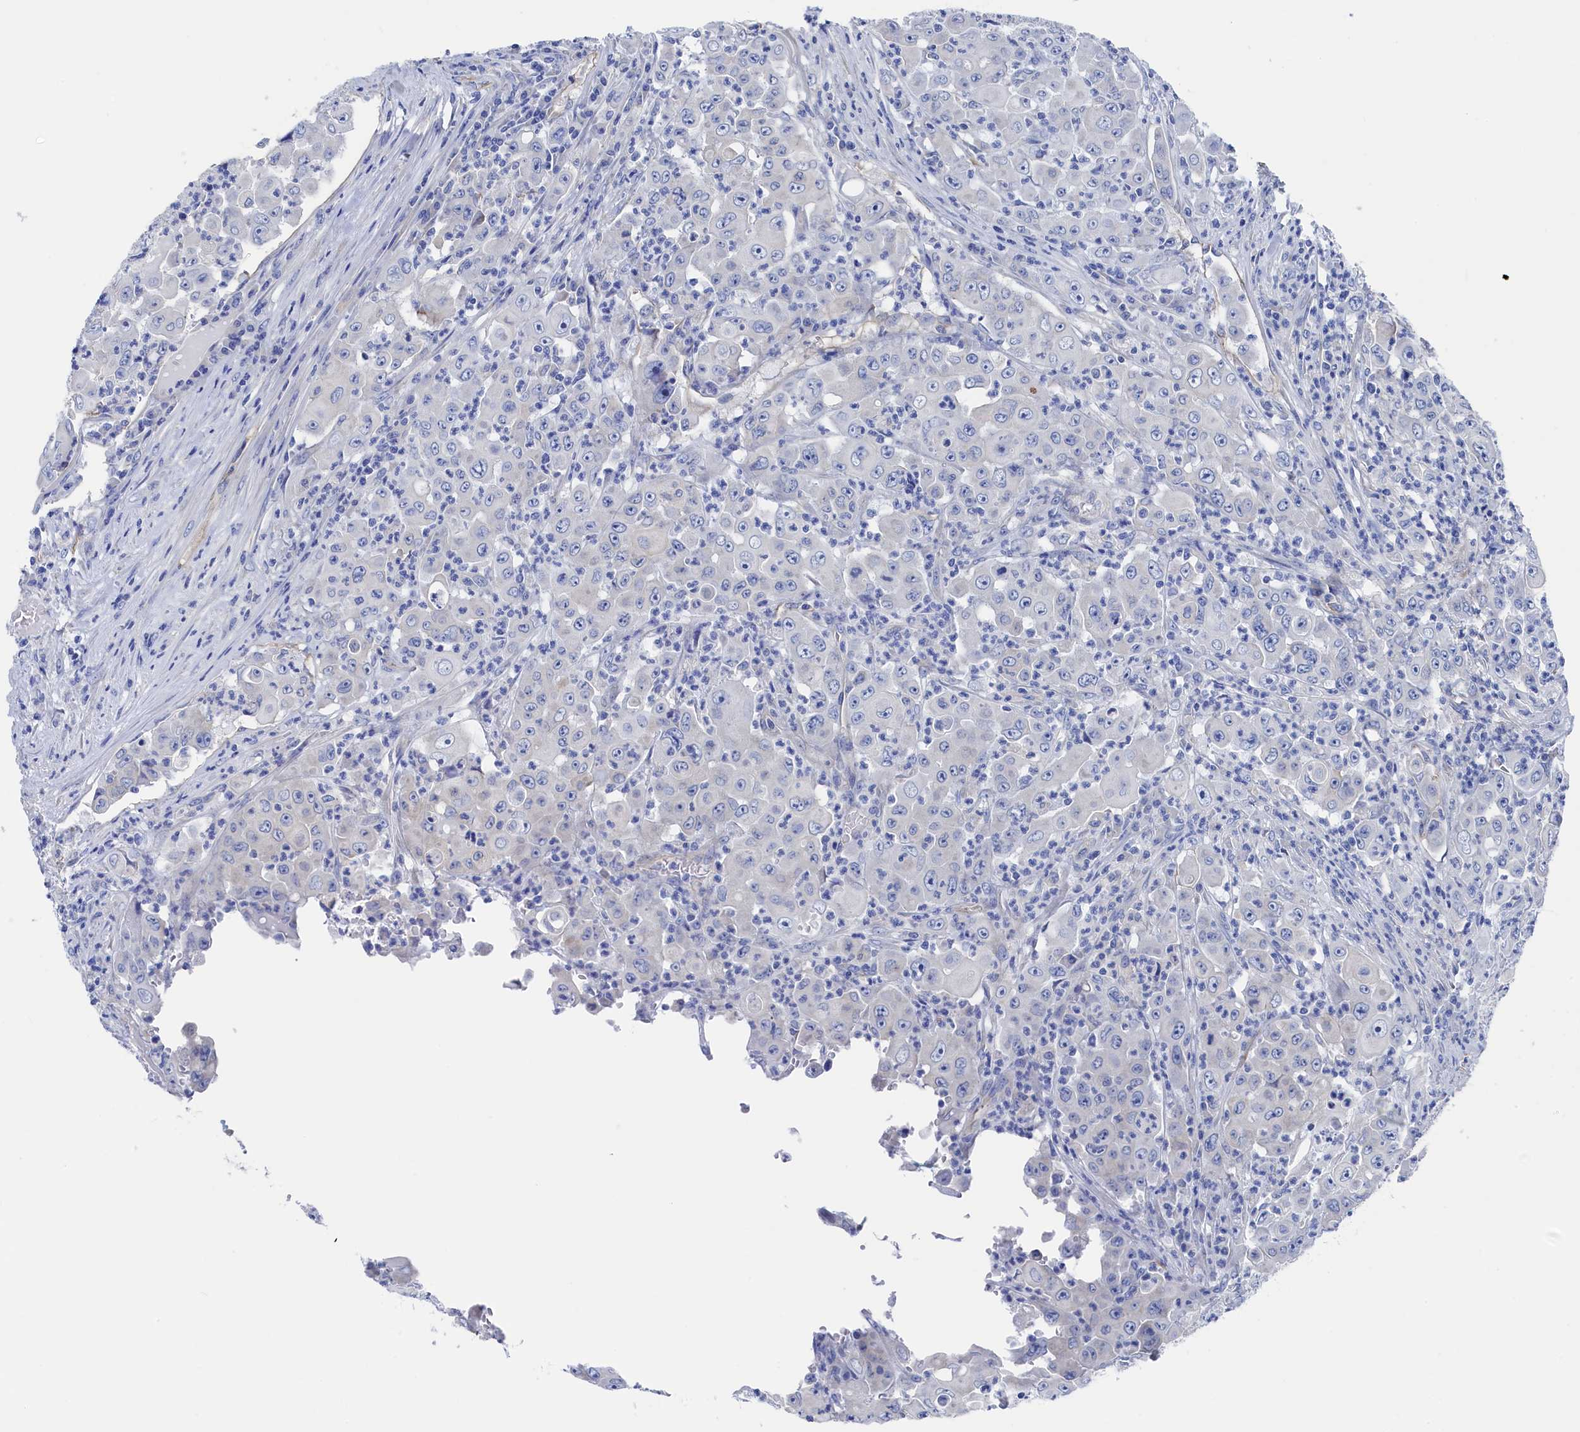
{"staining": {"intensity": "negative", "quantity": "none", "location": "none"}, "tissue": "colorectal cancer", "cell_type": "Tumor cells", "image_type": "cancer", "snomed": [{"axis": "morphology", "description": "Adenocarcinoma, NOS"}, {"axis": "topography", "description": "Colon"}], "caption": "There is no significant positivity in tumor cells of adenocarcinoma (colorectal).", "gene": "TMOD2", "patient": {"sex": "male", "age": 51}}